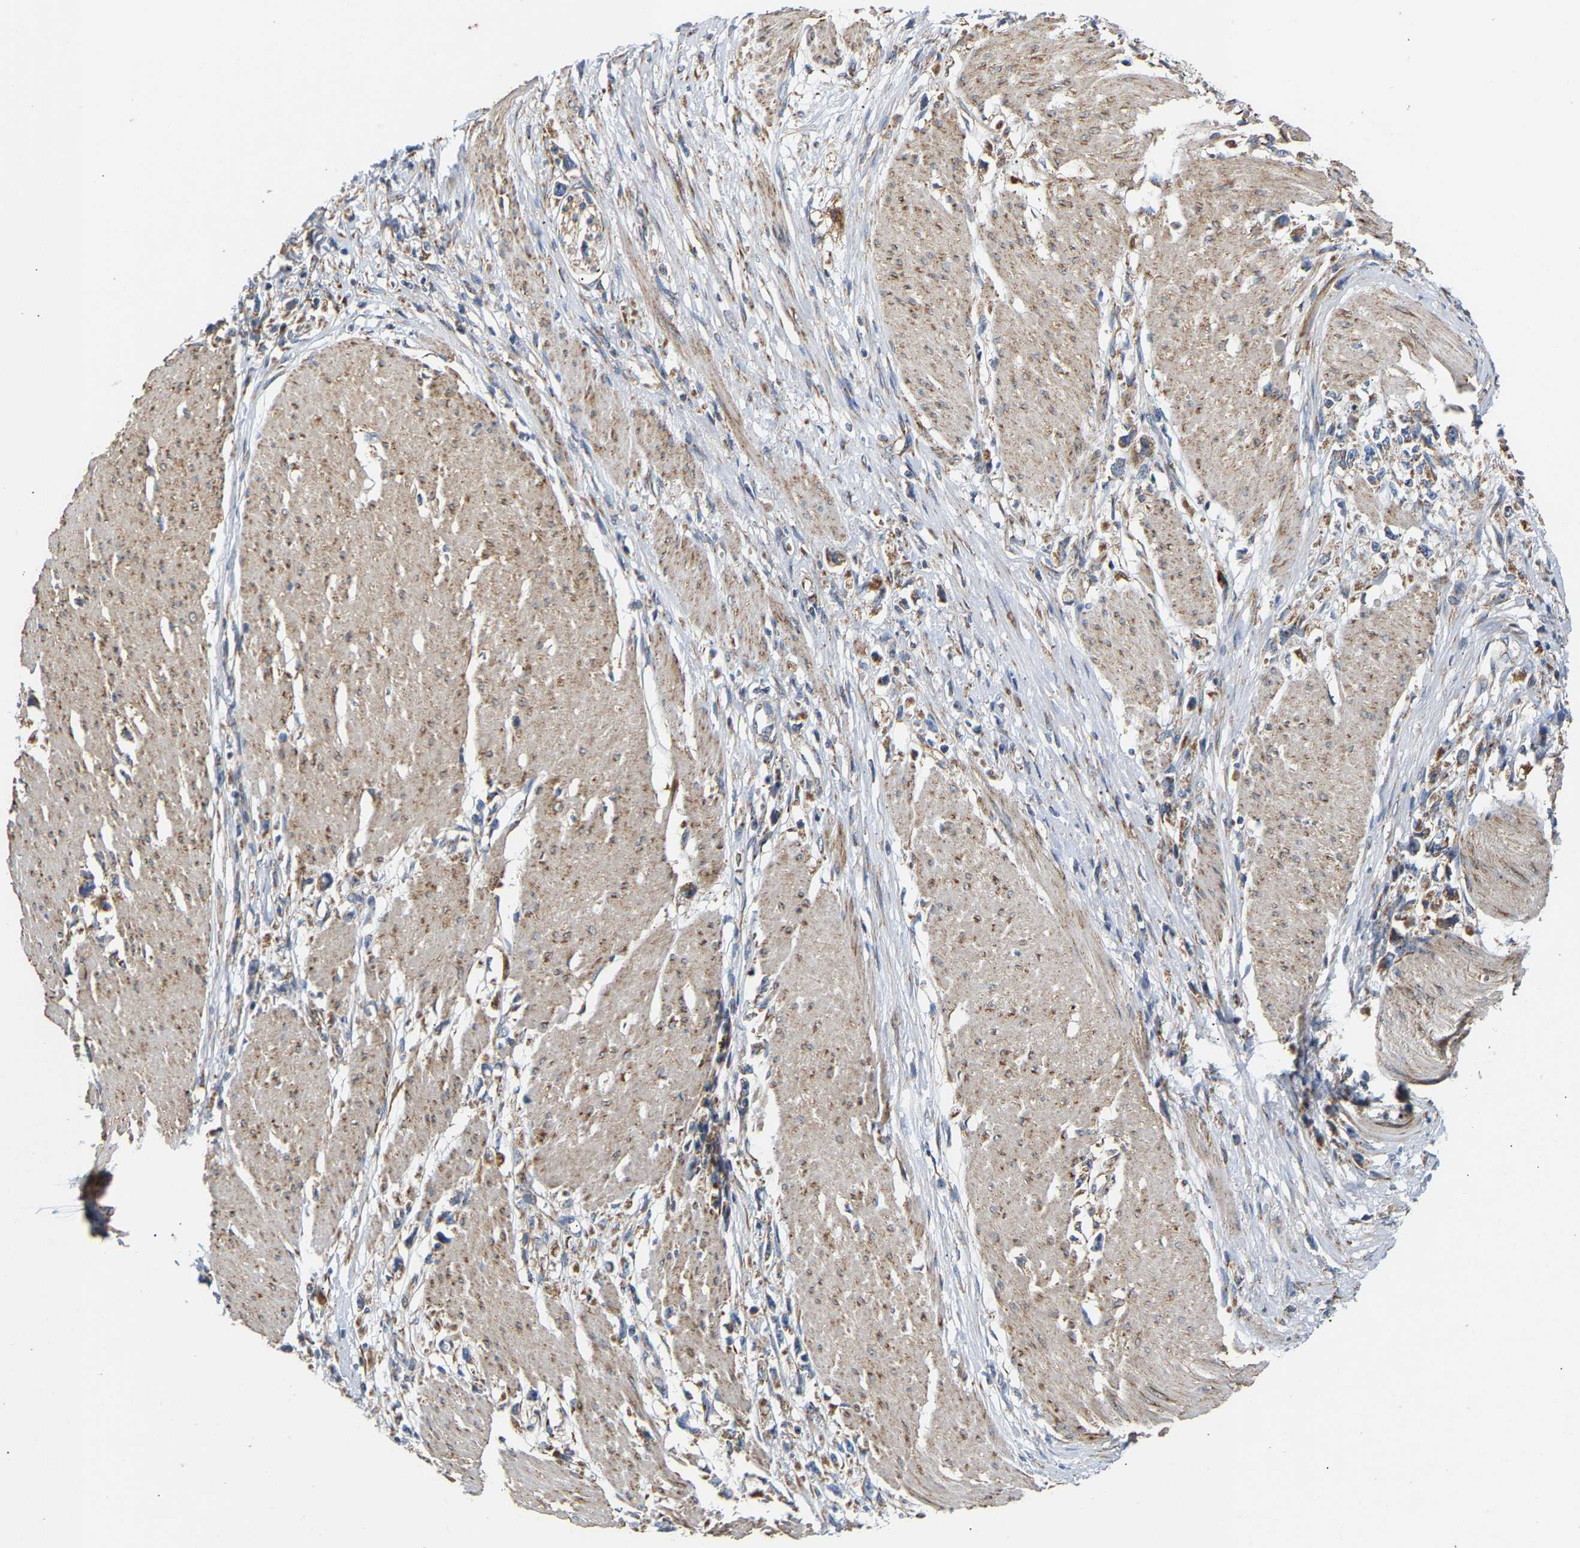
{"staining": {"intensity": "moderate", "quantity": "25%-75%", "location": "cytoplasmic/membranous"}, "tissue": "stomach cancer", "cell_type": "Tumor cells", "image_type": "cancer", "snomed": [{"axis": "morphology", "description": "Adenocarcinoma, NOS"}, {"axis": "topography", "description": "Stomach"}], "caption": "A high-resolution photomicrograph shows IHC staining of stomach cancer (adenocarcinoma), which exhibits moderate cytoplasmic/membranous expression in about 25%-75% of tumor cells.", "gene": "TMEM168", "patient": {"sex": "female", "age": 59}}